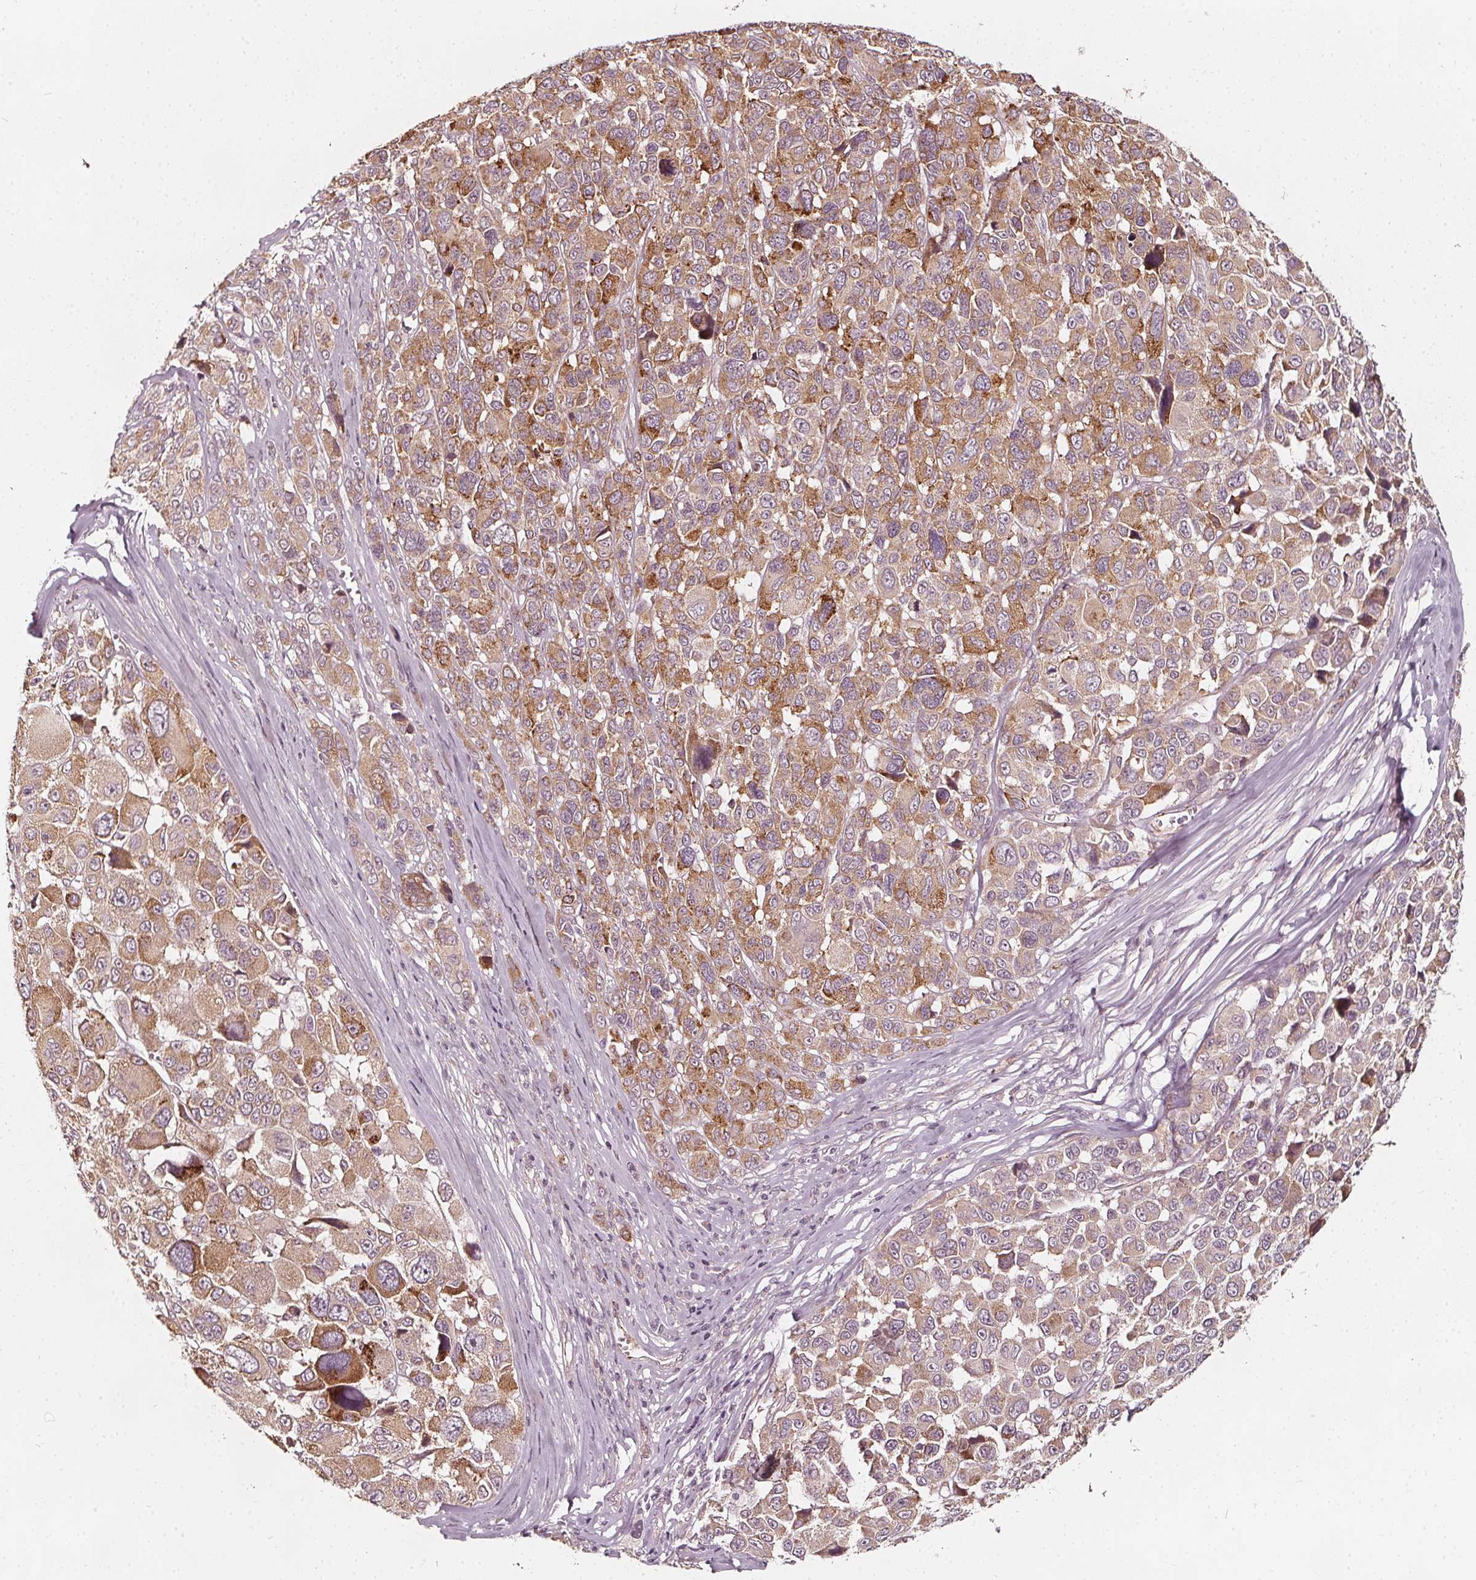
{"staining": {"intensity": "moderate", "quantity": "25%-75%", "location": "cytoplasmic/membranous"}, "tissue": "melanoma", "cell_type": "Tumor cells", "image_type": "cancer", "snomed": [{"axis": "morphology", "description": "Malignant melanoma, NOS"}, {"axis": "topography", "description": "Skin"}], "caption": "DAB immunohistochemical staining of human melanoma demonstrates moderate cytoplasmic/membranous protein staining in about 25%-75% of tumor cells.", "gene": "NPC1L1", "patient": {"sex": "female", "age": 66}}